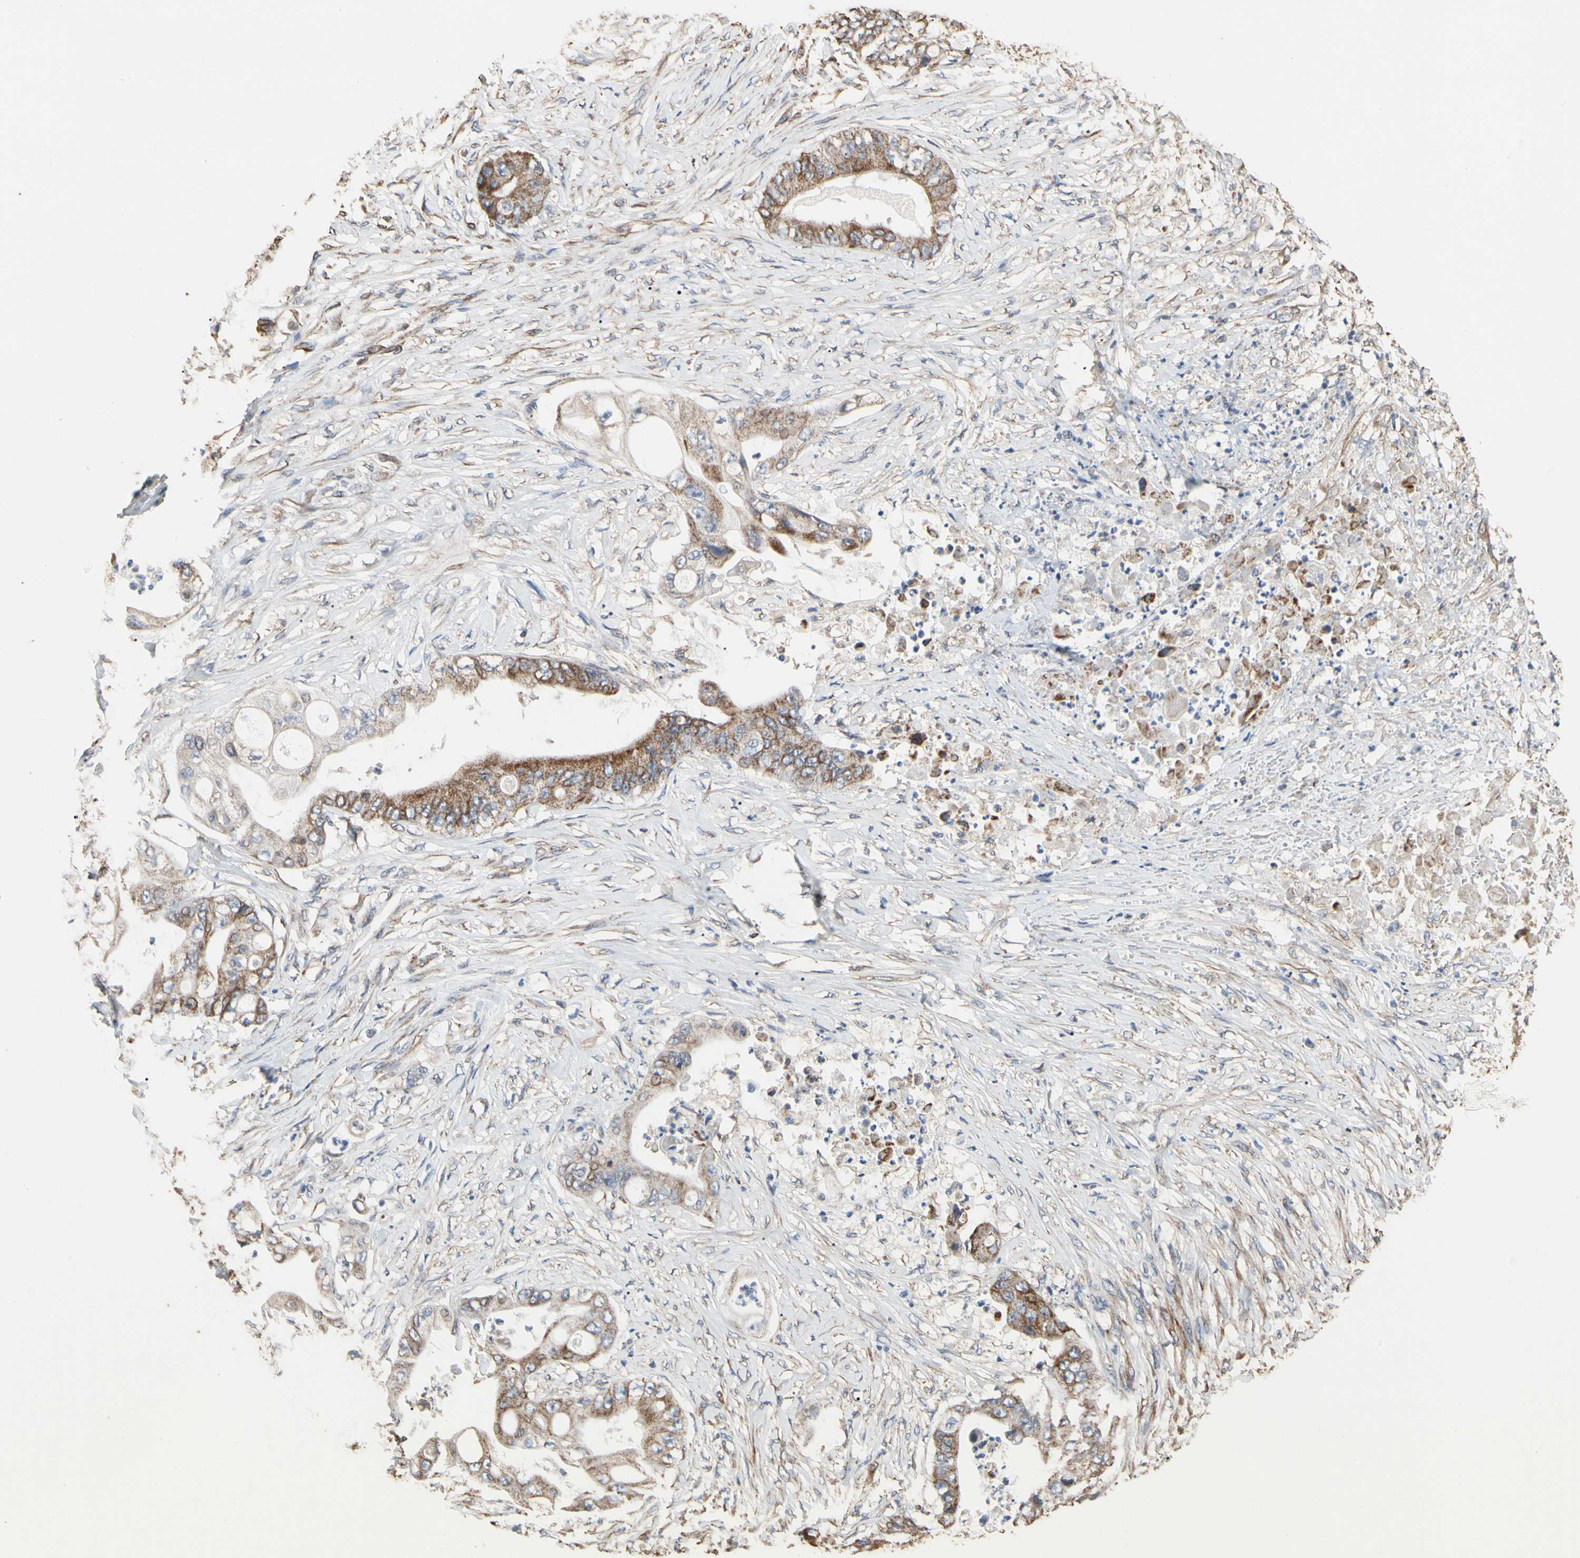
{"staining": {"intensity": "moderate", "quantity": "25%-75%", "location": "cytoplasmic/membranous"}, "tissue": "stomach cancer", "cell_type": "Tumor cells", "image_type": "cancer", "snomed": [{"axis": "morphology", "description": "Adenocarcinoma, NOS"}, {"axis": "topography", "description": "Stomach"}], "caption": "Immunohistochemistry (IHC) (DAB) staining of human stomach cancer shows moderate cytoplasmic/membranous protein positivity in about 25%-75% of tumor cells. Nuclei are stained in blue.", "gene": "TUBA1A", "patient": {"sex": "female", "age": 73}}